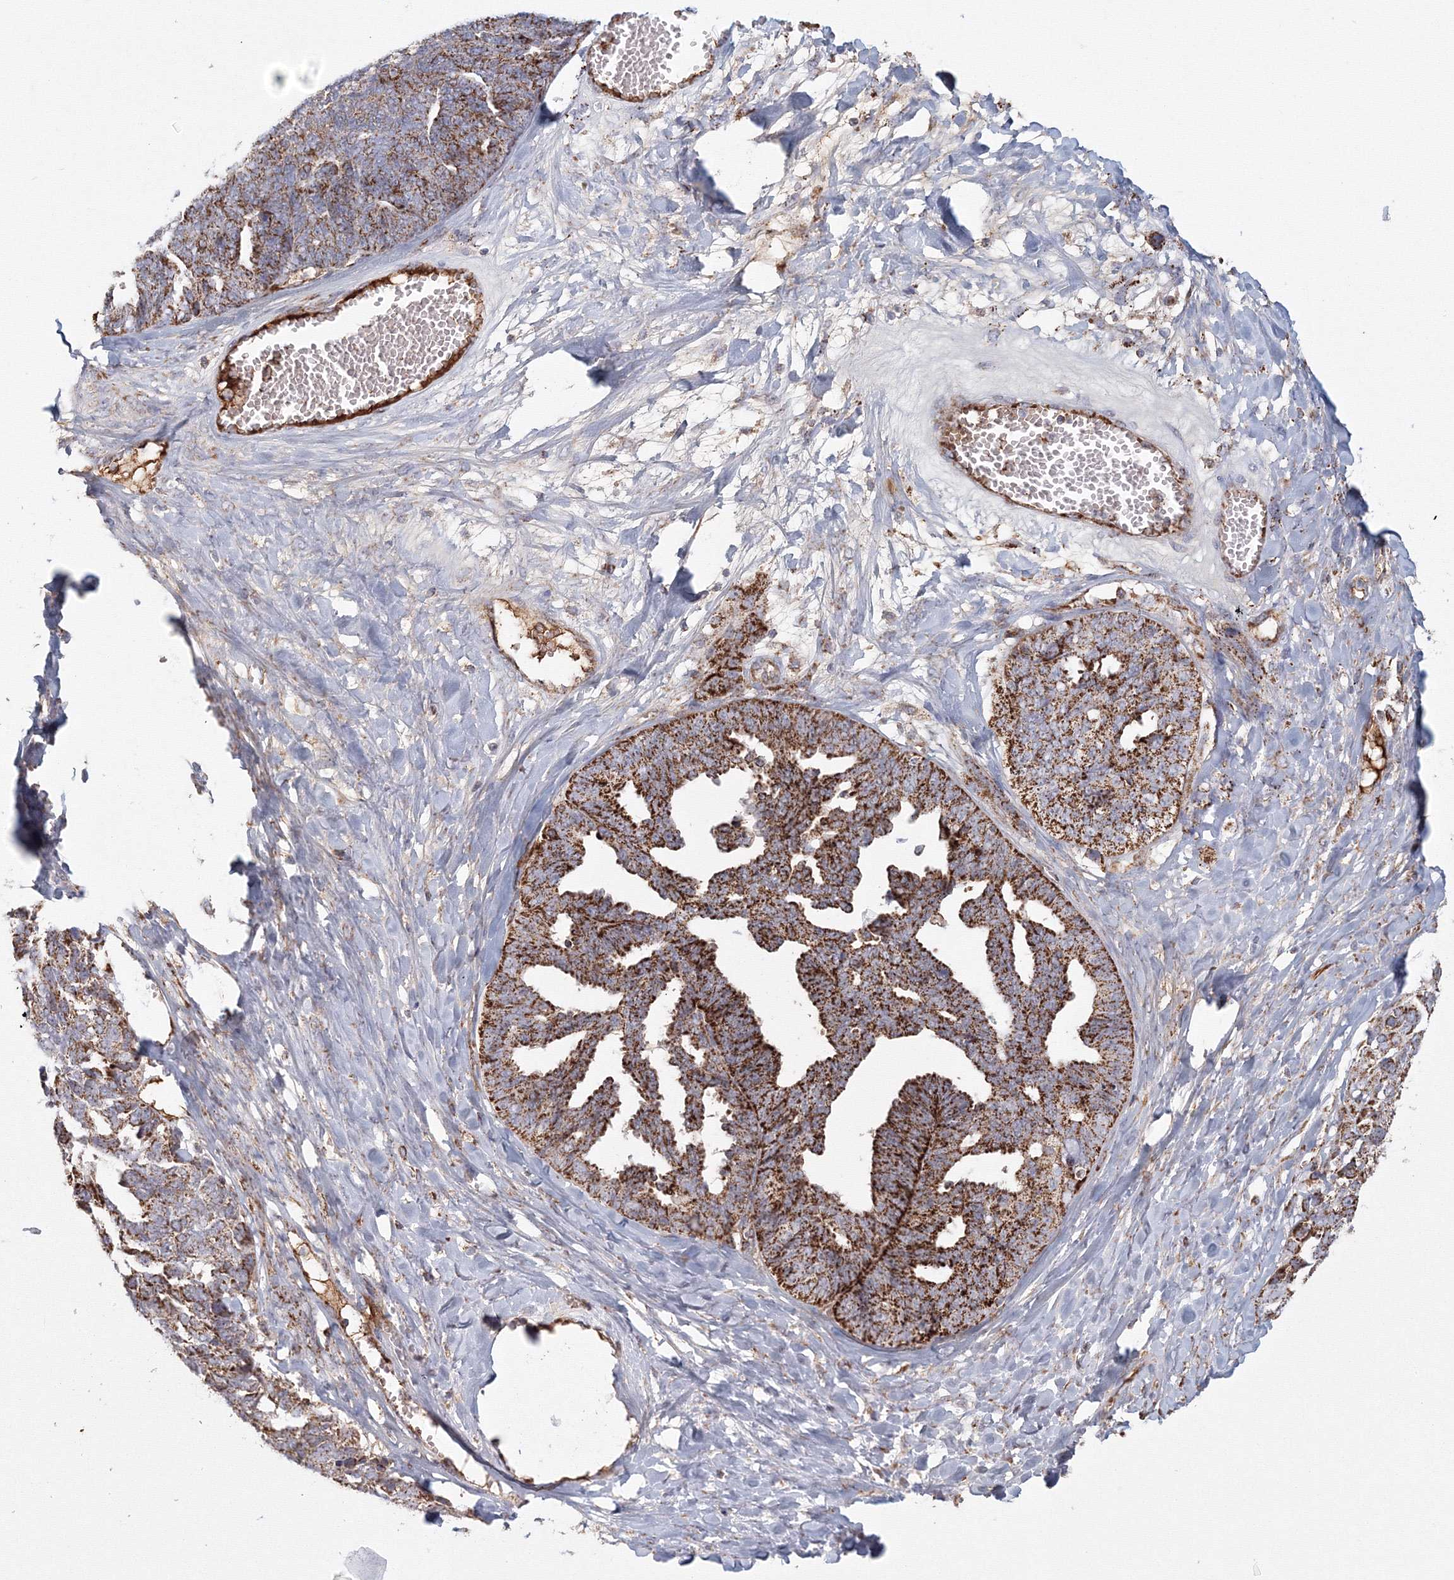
{"staining": {"intensity": "strong", "quantity": ">75%", "location": "cytoplasmic/membranous"}, "tissue": "ovarian cancer", "cell_type": "Tumor cells", "image_type": "cancer", "snomed": [{"axis": "morphology", "description": "Cystadenocarcinoma, serous, NOS"}, {"axis": "topography", "description": "Ovary"}], "caption": "The histopathology image shows immunohistochemical staining of serous cystadenocarcinoma (ovarian). There is strong cytoplasmic/membranous positivity is seen in about >75% of tumor cells.", "gene": "GRPEL1", "patient": {"sex": "female", "age": 79}}